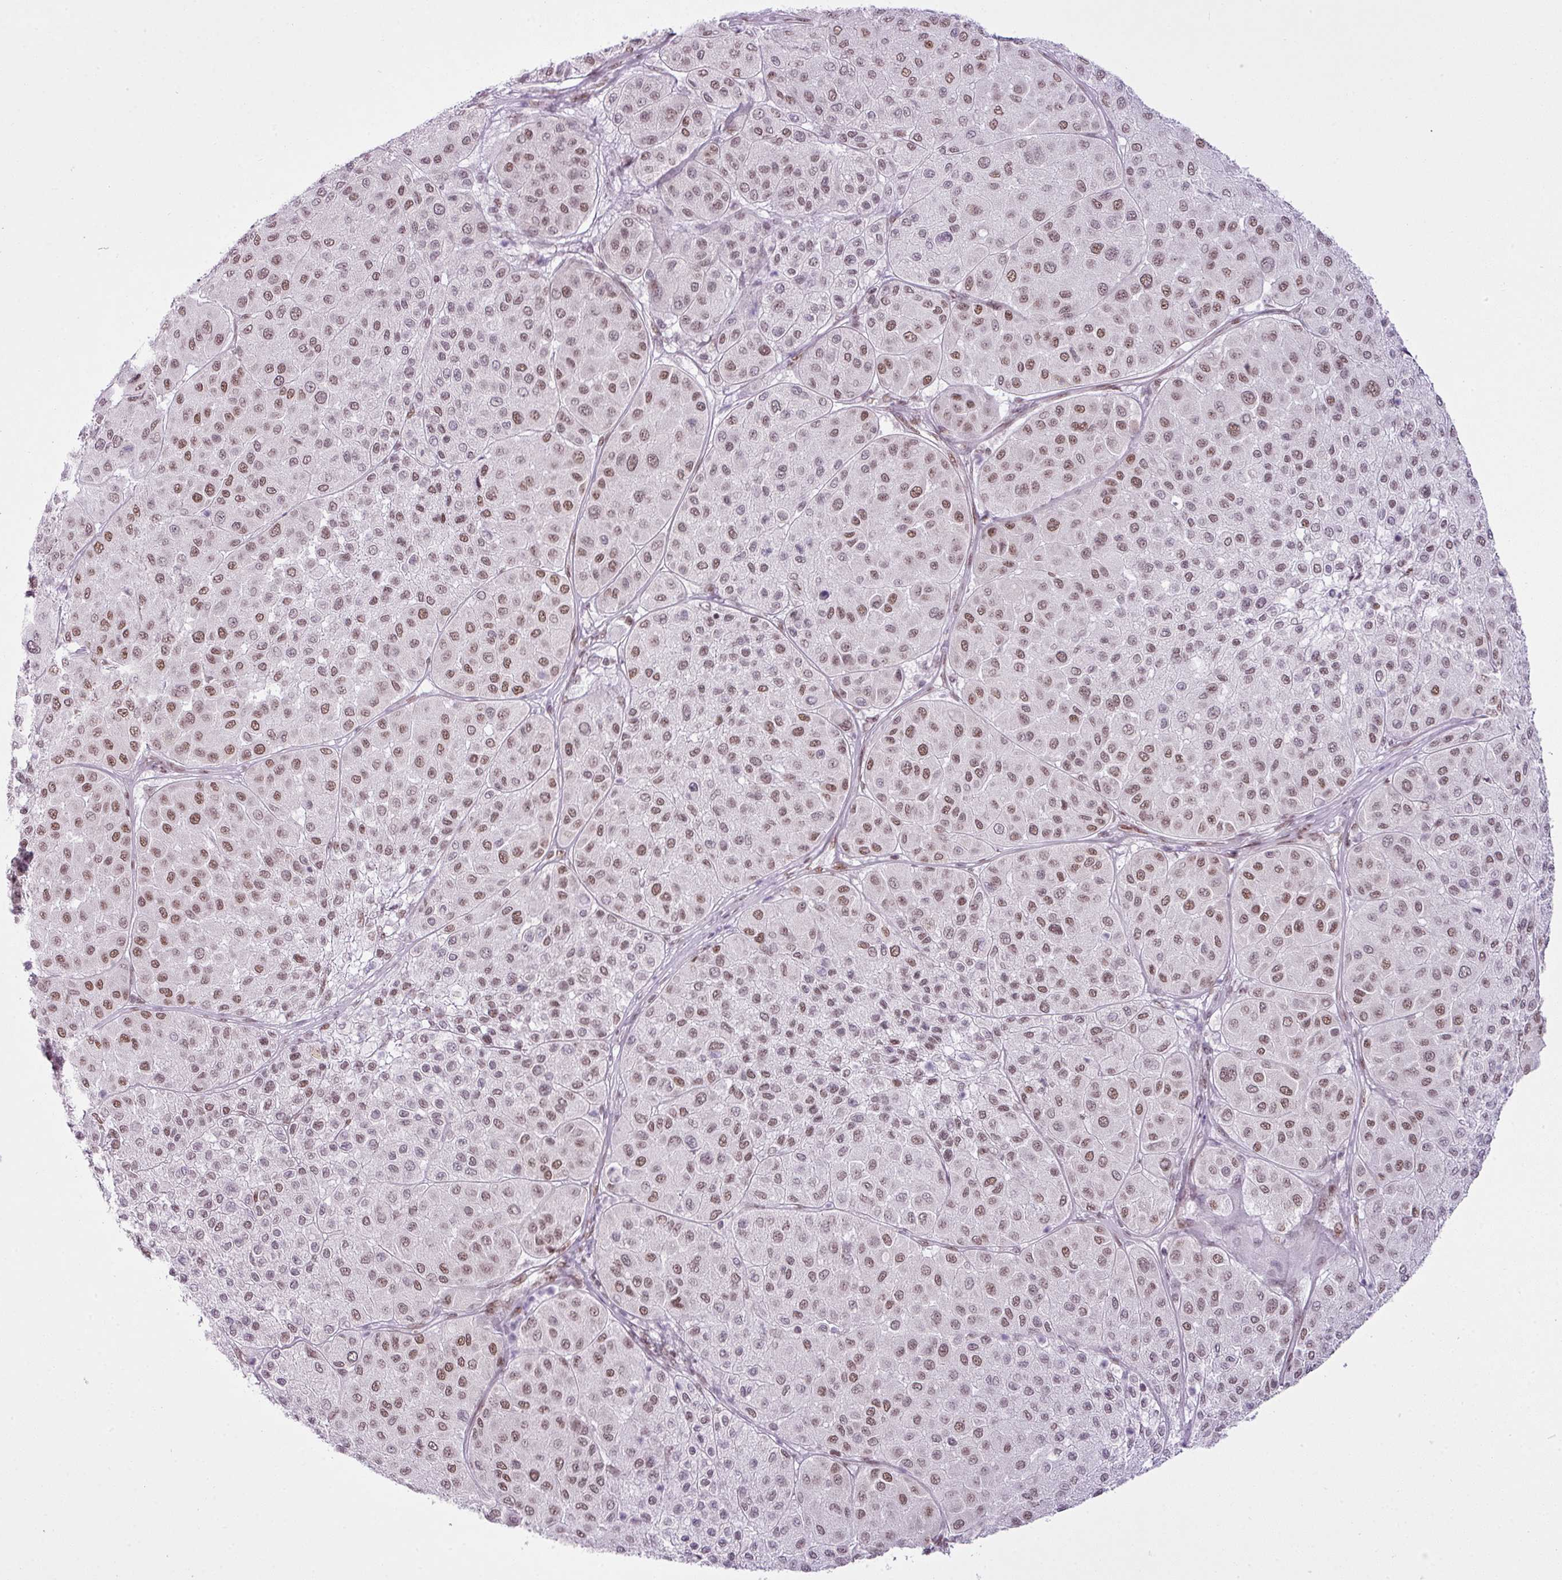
{"staining": {"intensity": "moderate", "quantity": ">75%", "location": "nuclear"}, "tissue": "melanoma", "cell_type": "Tumor cells", "image_type": "cancer", "snomed": [{"axis": "morphology", "description": "Malignant melanoma, Metastatic site"}, {"axis": "topography", "description": "Smooth muscle"}], "caption": "Moderate nuclear positivity is seen in about >75% of tumor cells in melanoma.", "gene": "ARL6IP4", "patient": {"sex": "male", "age": 41}}